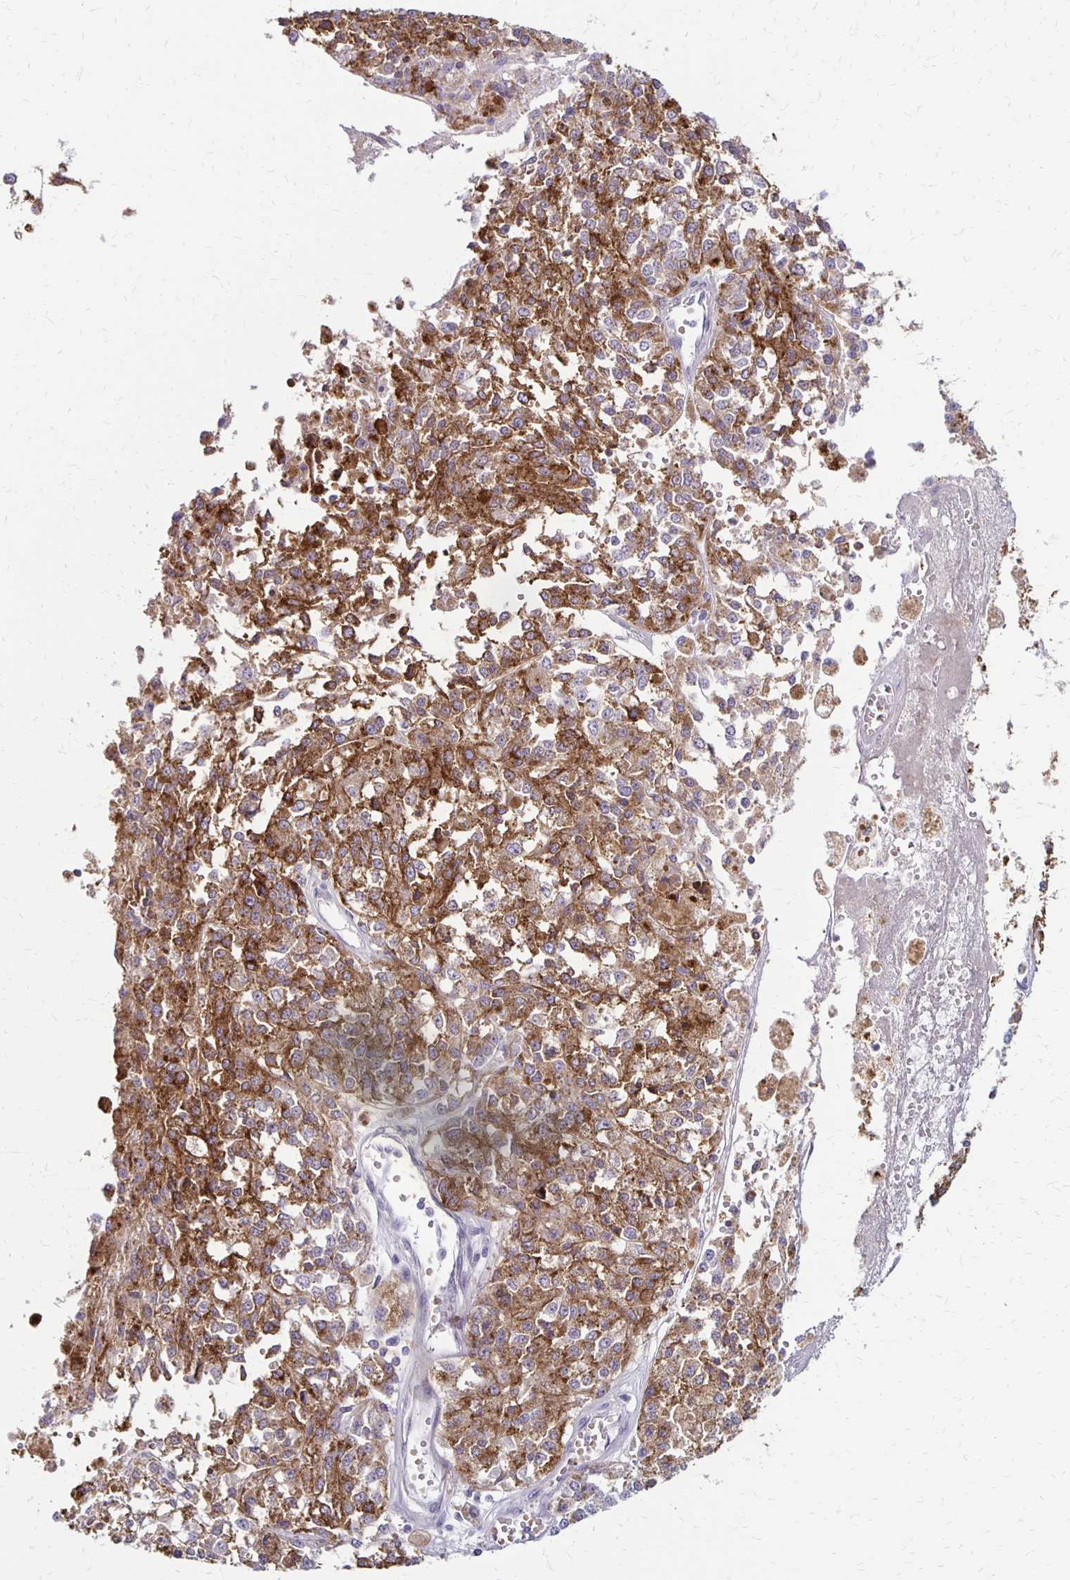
{"staining": {"intensity": "moderate", "quantity": ">75%", "location": "cytoplasmic/membranous"}, "tissue": "melanoma", "cell_type": "Tumor cells", "image_type": "cancer", "snomed": [{"axis": "morphology", "description": "Malignant melanoma, Metastatic site"}, {"axis": "topography", "description": "Lymph node"}], "caption": "Melanoma stained with a protein marker exhibits moderate staining in tumor cells.", "gene": "KATNBL1", "patient": {"sex": "female", "age": 64}}